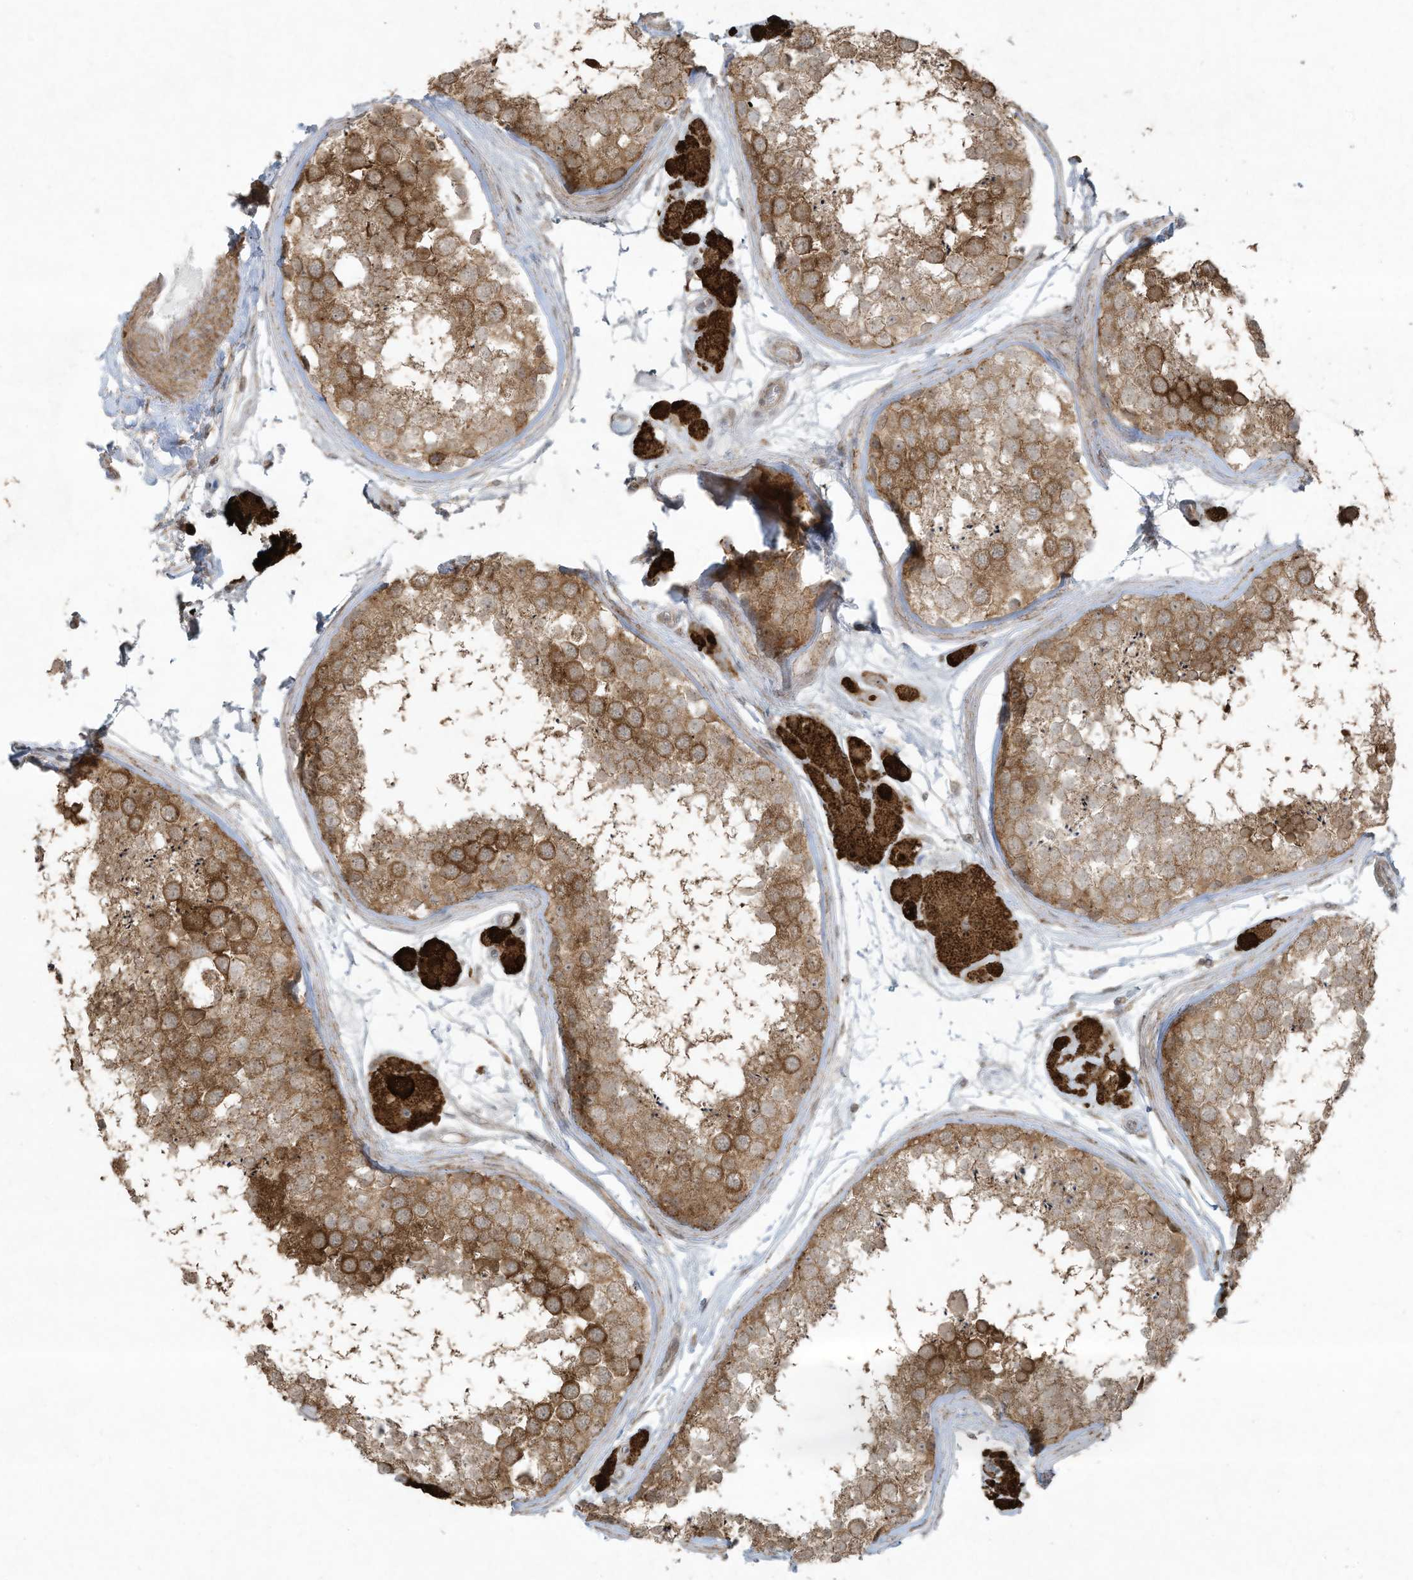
{"staining": {"intensity": "moderate", "quantity": ">75%", "location": "cytoplasmic/membranous"}, "tissue": "testis", "cell_type": "Cells in seminiferous ducts", "image_type": "normal", "snomed": [{"axis": "morphology", "description": "Normal tissue, NOS"}, {"axis": "topography", "description": "Testis"}], "caption": "Testis stained for a protein exhibits moderate cytoplasmic/membranous positivity in cells in seminiferous ducts. (Brightfield microscopy of DAB IHC at high magnification).", "gene": "ZNF263", "patient": {"sex": "male", "age": 56}}